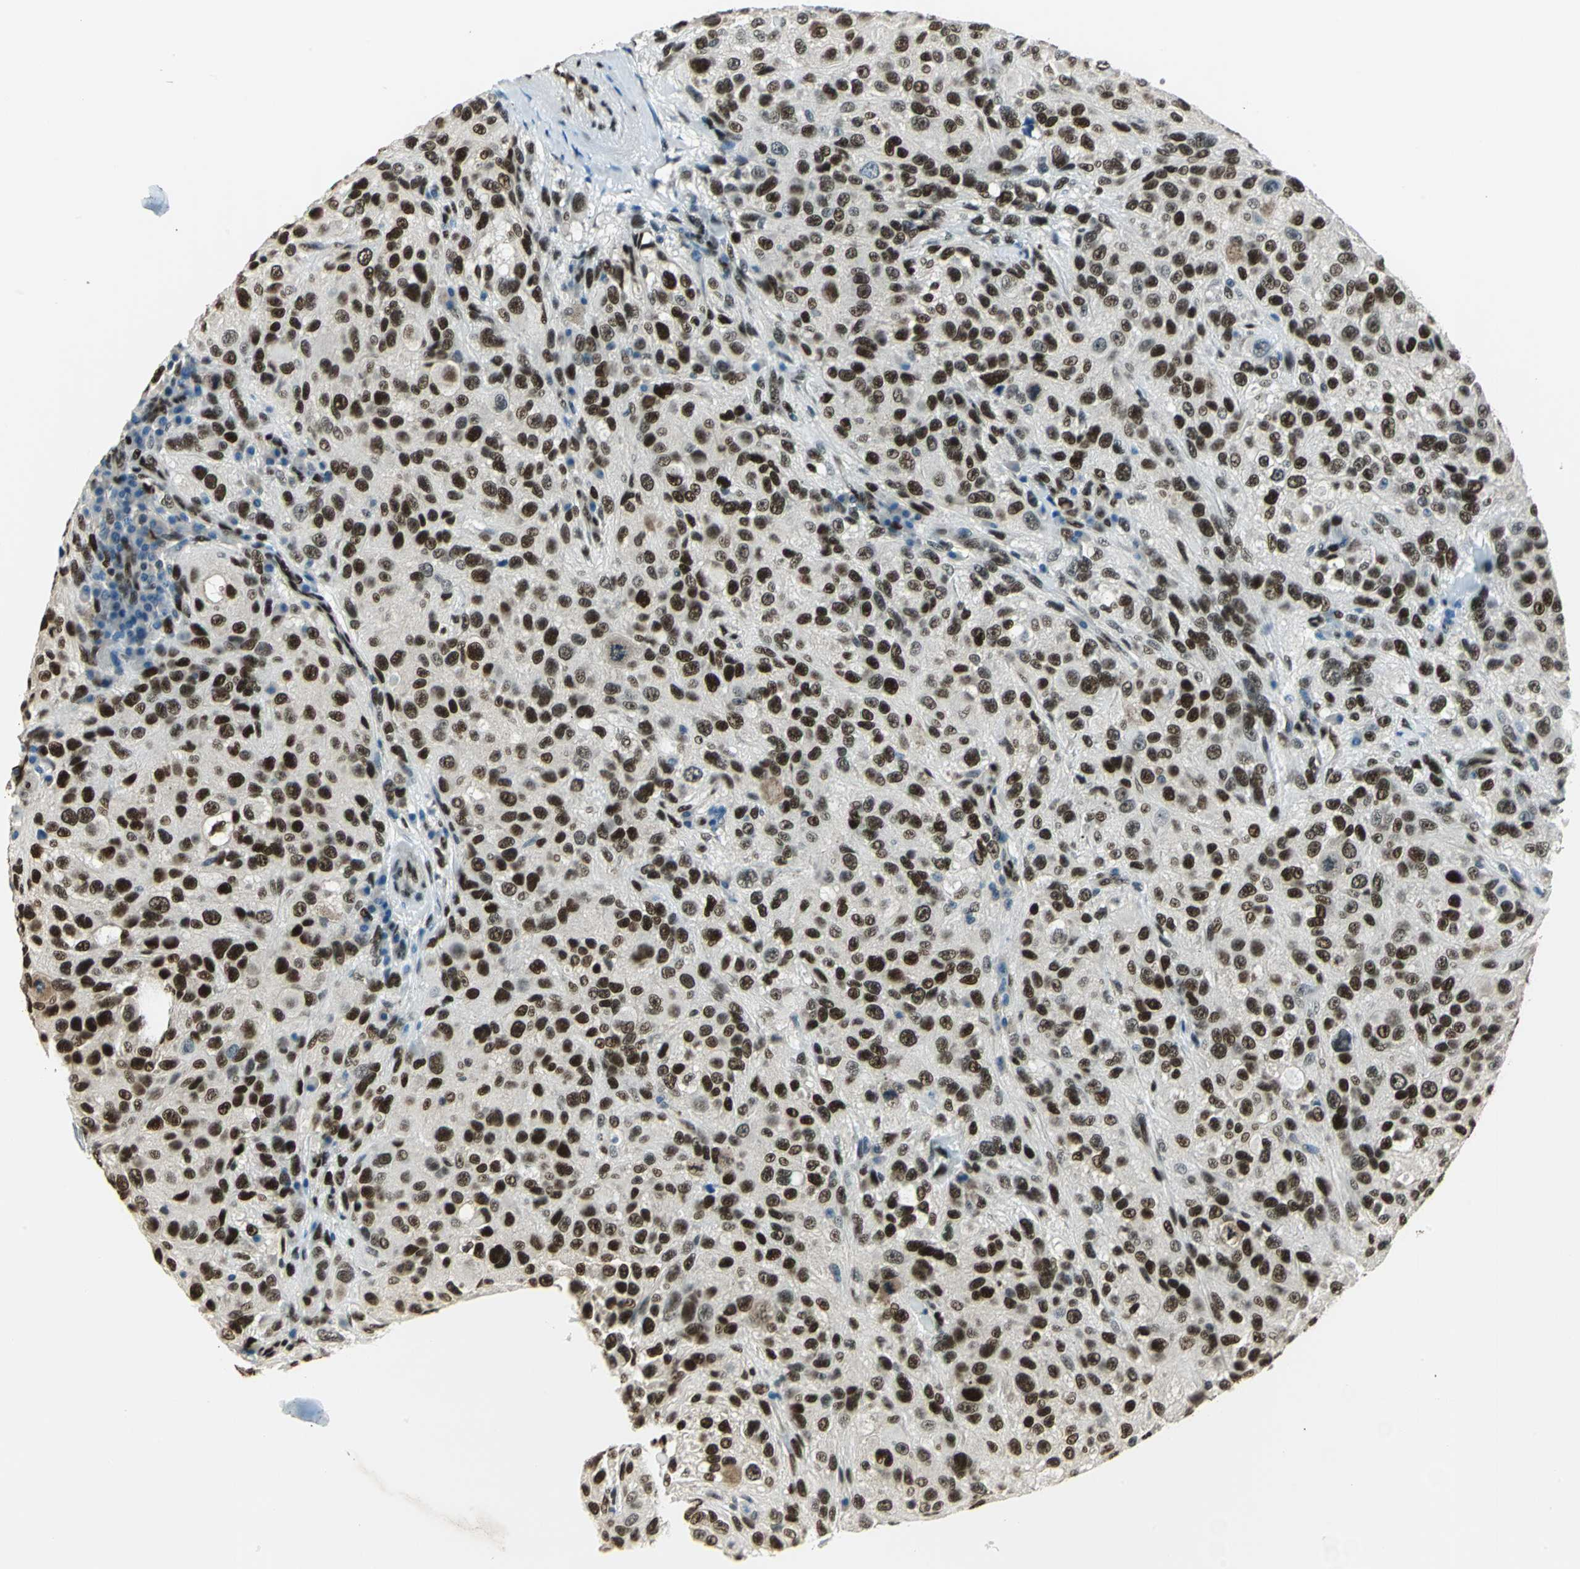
{"staining": {"intensity": "strong", "quantity": ">75%", "location": "nuclear"}, "tissue": "melanoma", "cell_type": "Tumor cells", "image_type": "cancer", "snomed": [{"axis": "morphology", "description": "Necrosis, NOS"}, {"axis": "morphology", "description": "Malignant melanoma, NOS"}, {"axis": "topography", "description": "Skin"}], "caption": "Protein analysis of melanoma tissue shows strong nuclear positivity in approximately >75% of tumor cells.", "gene": "NFIA", "patient": {"sex": "female", "age": 87}}